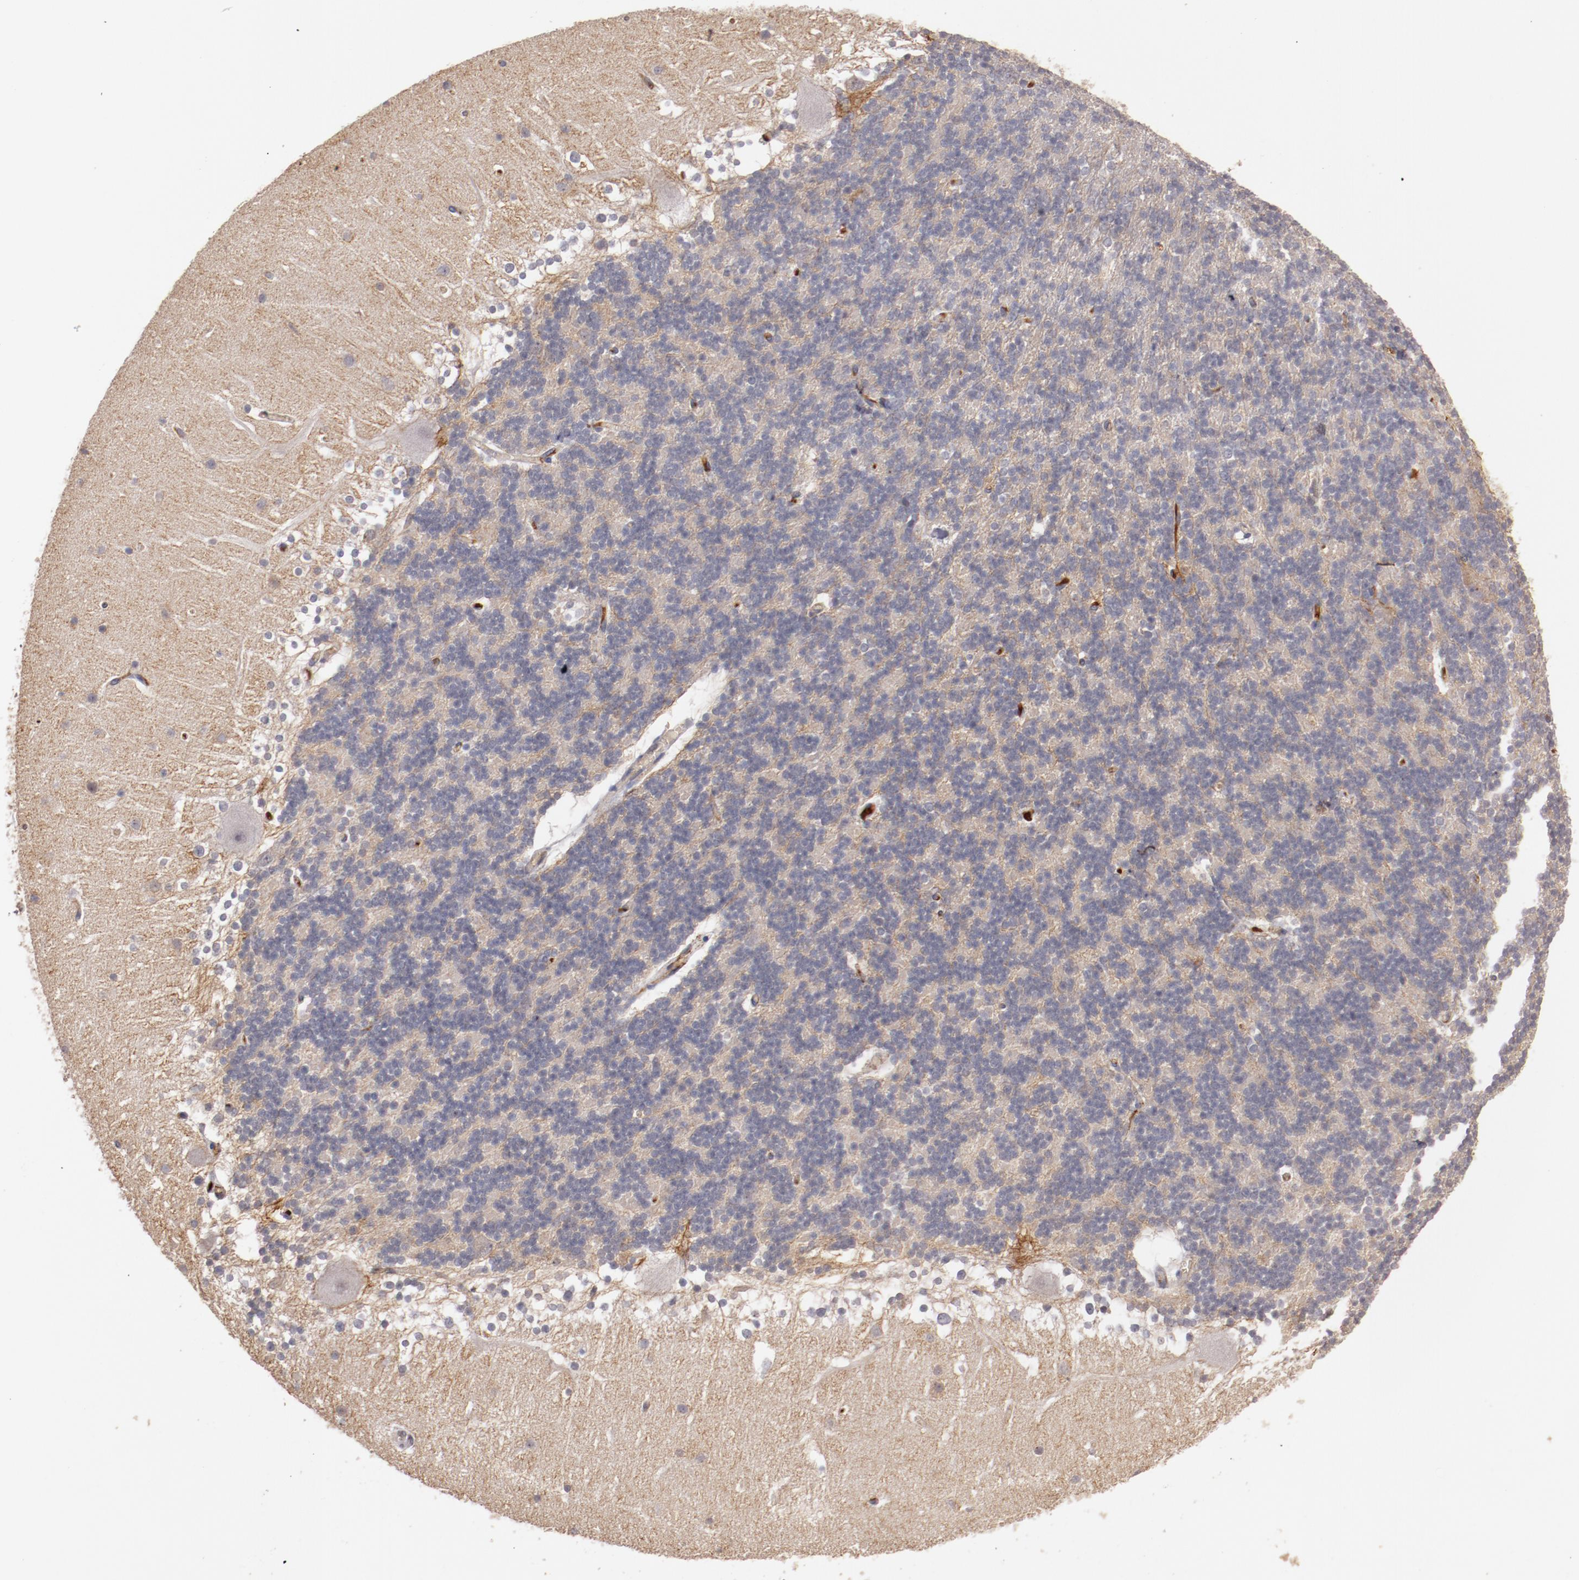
{"staining": {"intensity": "negative", "quantity": "none", "location": "none"}, "tissue": "cerebellum", "cell_type": "Cells in granular layer", "image_type": "normal", "snomed": [{"axis": "morphology", "description": "Normal tissue, NOS"}, {"axis": "topography", "description": "Cerebellum"}], "caption": "Immunohistochemistry micrograph of unremarkable cerebellum: human cerebellum stained with DAB exhibits no significant protein expression in cells in granular layer. Nuclei are stained in blue.", "gene": "MBL2", "patient": {"sex": "female", "age": 19}}